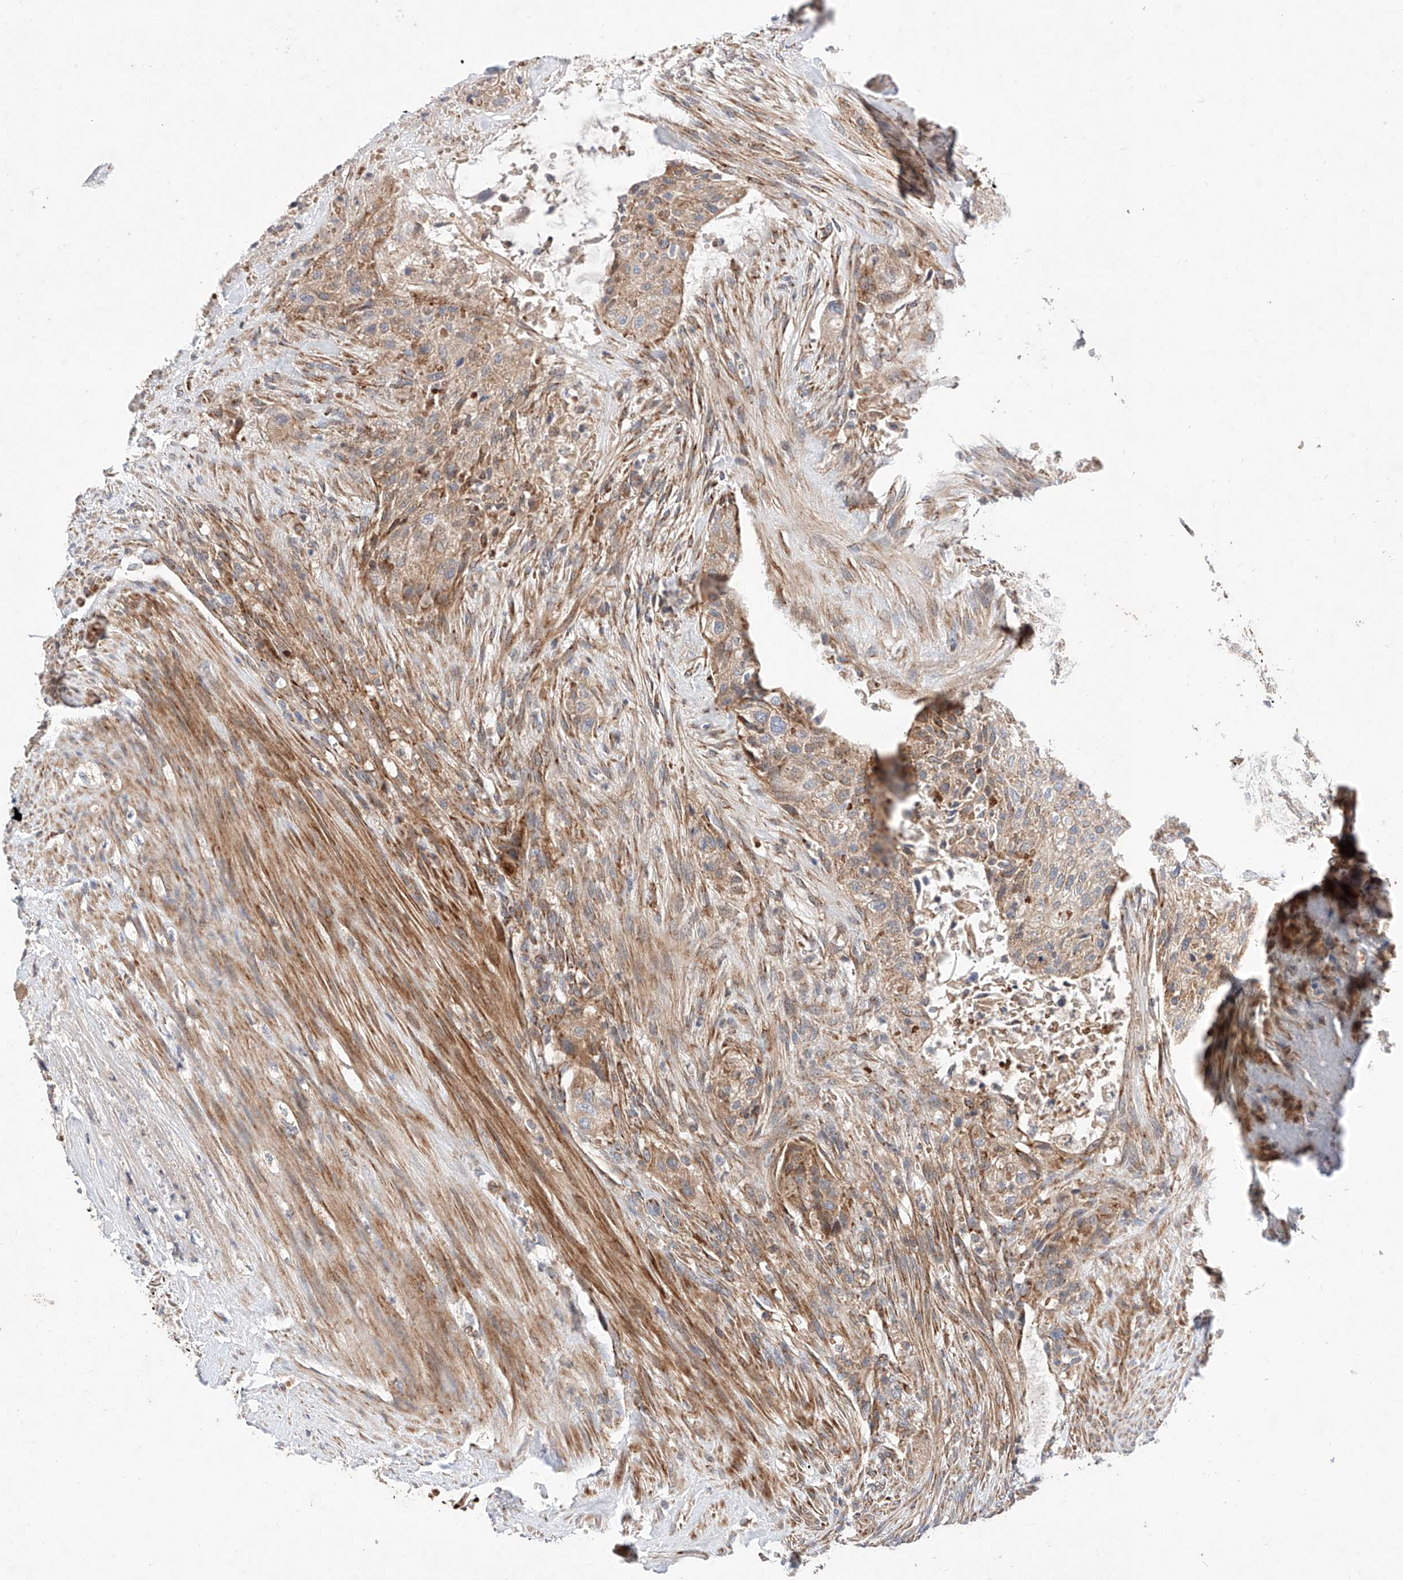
{"staining": {"intensity": "weak", "quantity": "25%-75%", "location": "cytoplasmic/membranous"}, "tissue": "urothelial cancer", "cell_type": "Tumor cells", "image_type": "cancer", "snomed": [{"axis": "morphology", "description": "Urothelial carcinoma, High grade"}, {"axis": "topography", "description": "Urinary bladder"}], "caption": "Weak cytoplasmic/membranous protein staining is present in about 25%-75% of tumor cells in urothelial cancer.", "gene": "NR1D1", "patient": {"sex": "male", "age": 35}}